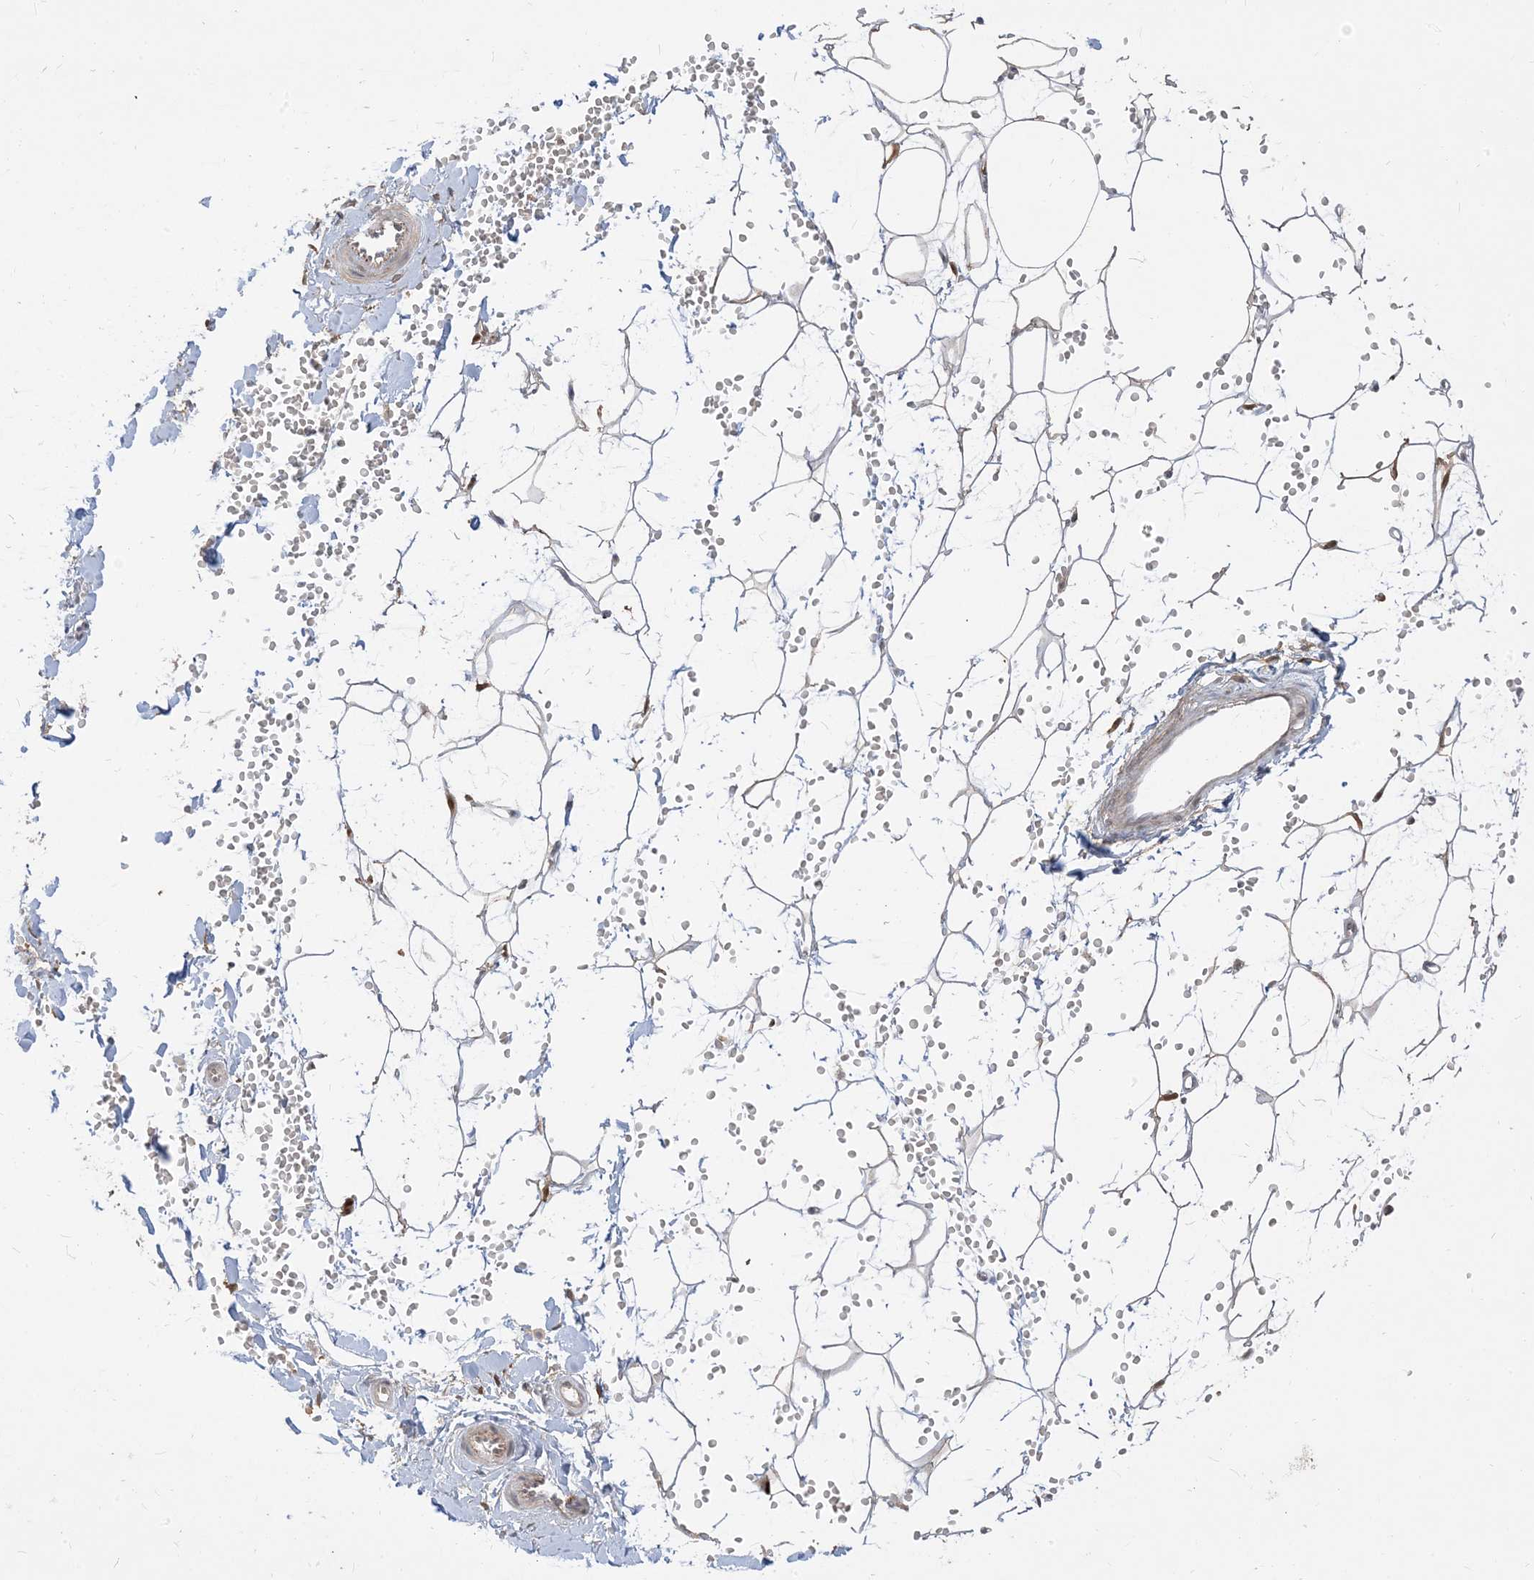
{"staining": {"intensity": "negative", "quantity": "none", "location": "none"}, "tissue": "adipose tissue", "cell_type": "Adipocytes", "image_type": "normal", "snomed": [{"axis": "morphology", "description": "Normal tissue, NOS"}, {"axis": "topography", "description": "Breast"}], "caption": "High power microscopy histopathology image of an immunohistochemistry (IHC) histopathology image of unremarkable adipose tissue, revealing no significant expression in adipocytes.", "gene": "TBCC", "patient": {"sex": "female", "age": 23}}